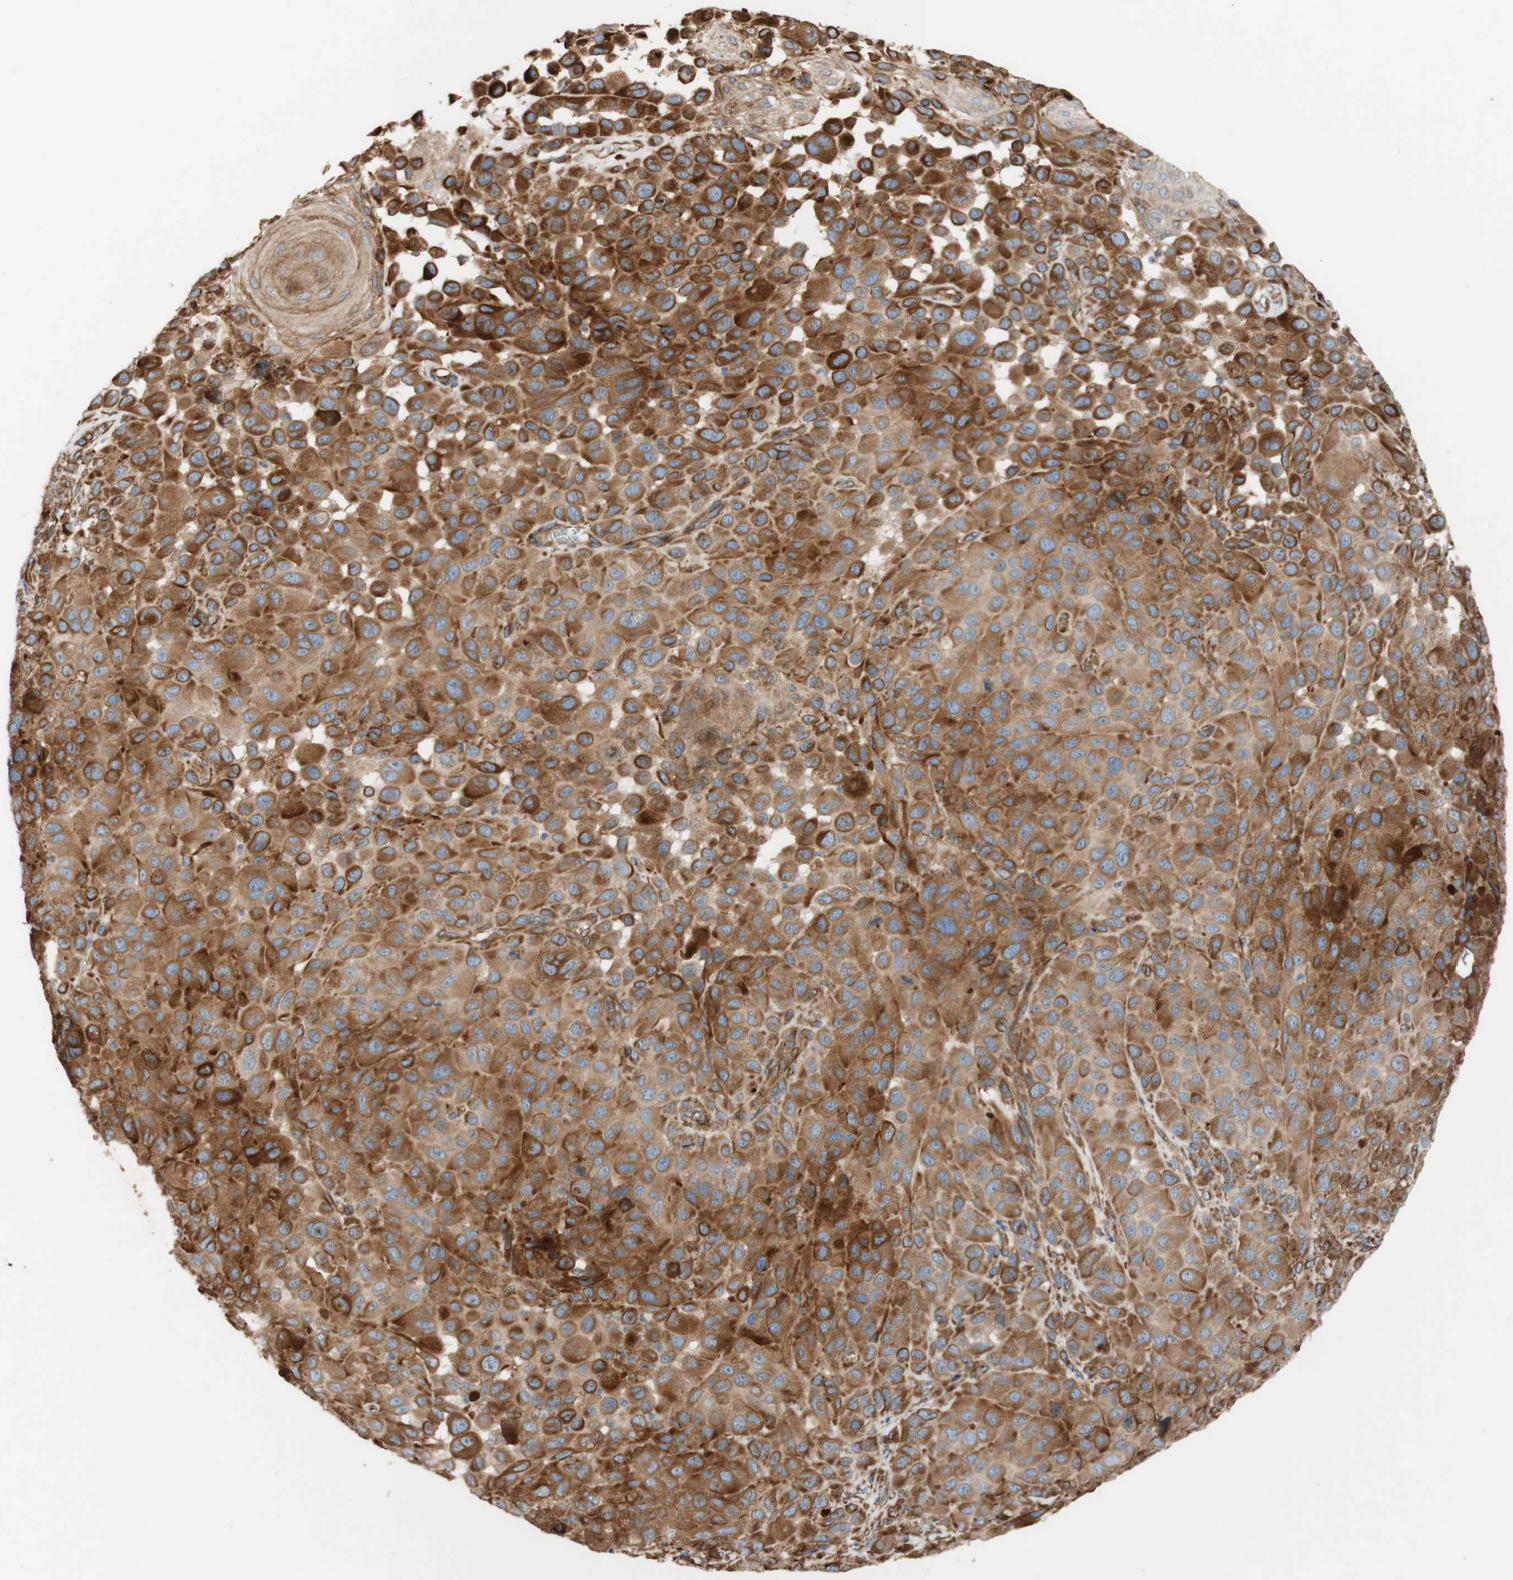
{"staining": {"intensity": "moderate", "quantity": ">75%", "location": "cytoplasmic/membranous"}, "tissue": "melanoma", "cell_type": "Tumor cells", "image_type": "cancer", "snomed": [{"axis": "morphology", "description": "Malignant melanoma, NOS"}, {"axis": "topography", "description": "Skin"}], "caption": "Immunohistochemical staining of human malignant melanoma displays medium levels of moderate cytoplasmic/membranous staining in about >75% of tumor cells. (DAB (3,3'-diaminobenzidine) IHC with brightfield microscopy, high magnification).", "gene": "C1orf43", "patient": {"sex": "male", "age": 96}}